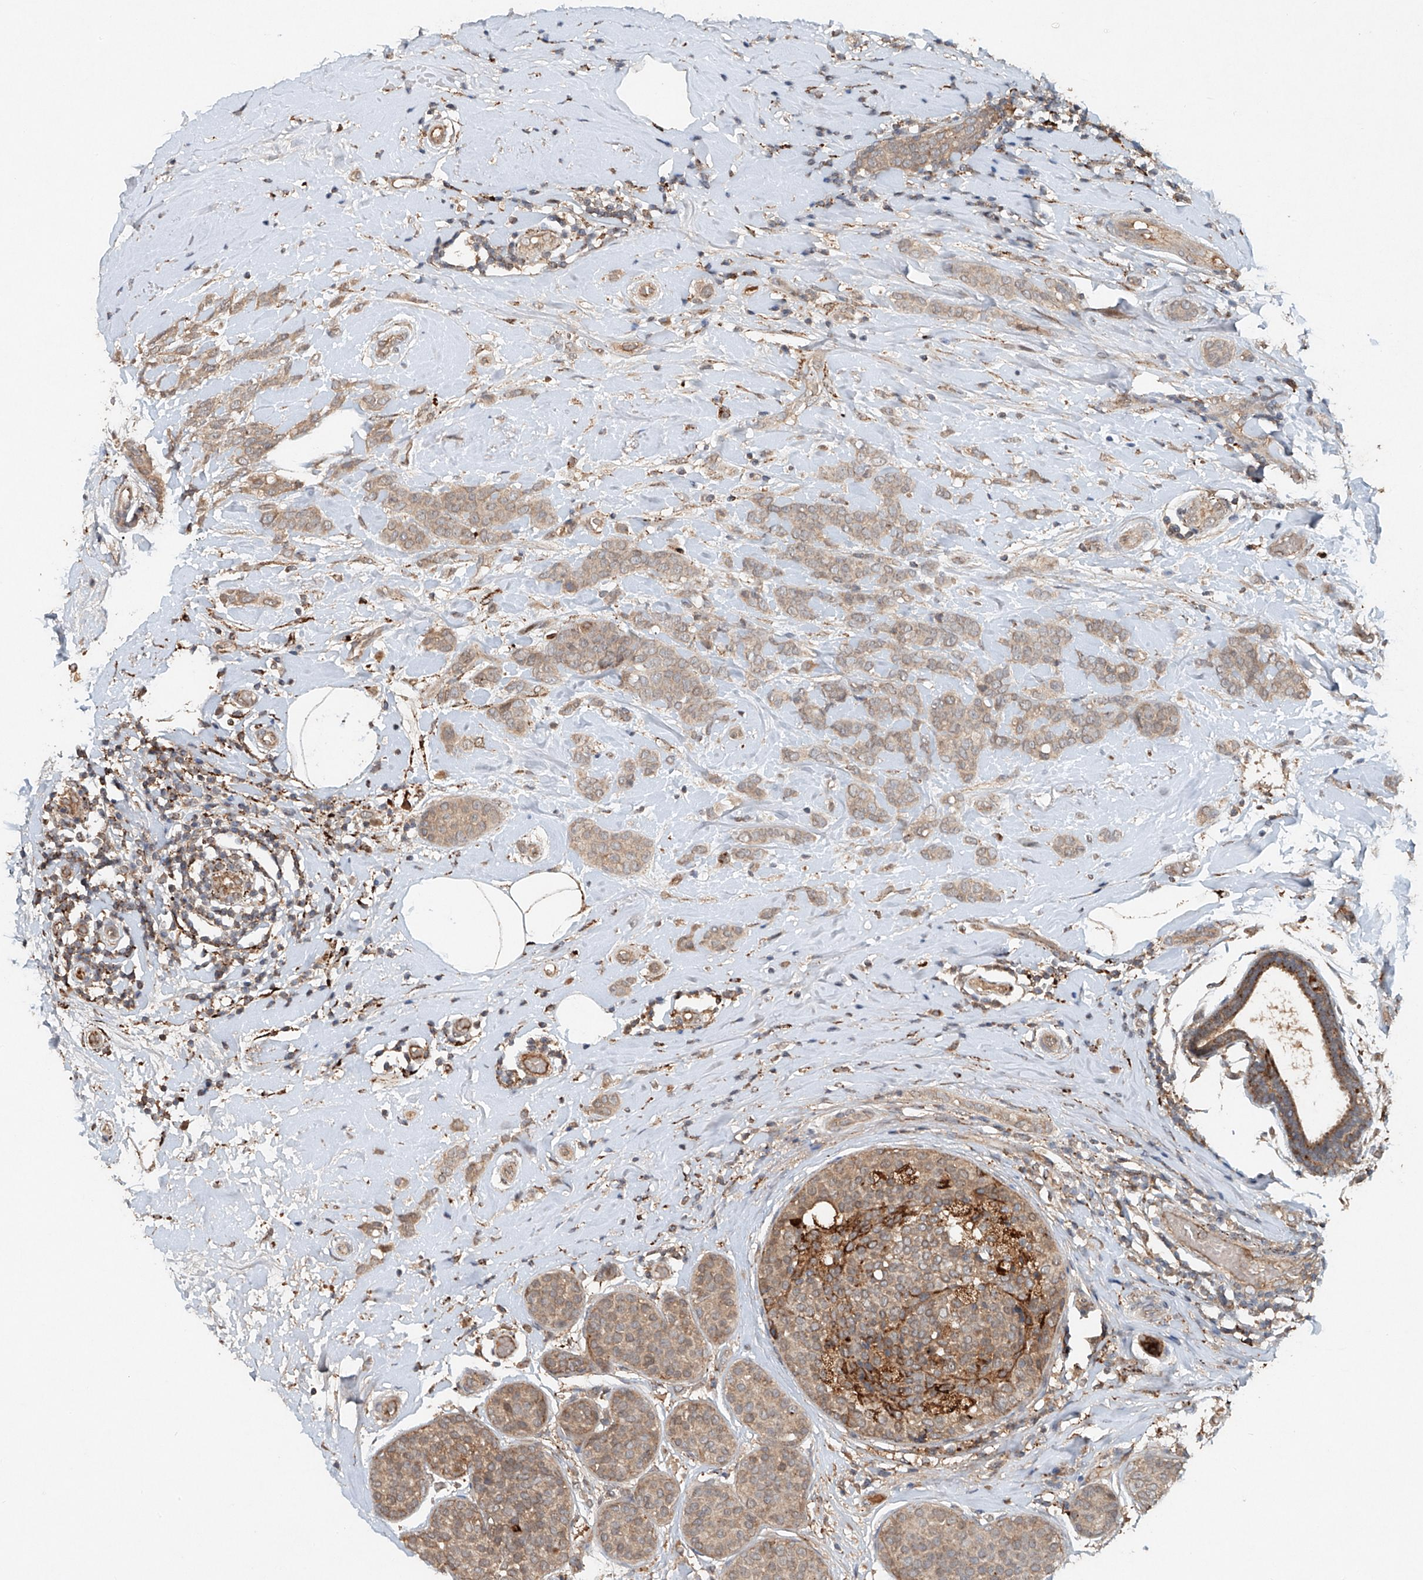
{"staining": {"intensity": "weak", "quantity": ">75%", "location": "cytoplasmic/membranous"}, "tissue": "breast cancer", "cell_type": "Tumor cells", "image_type": "cancer", "snomed": [{"axis": "morphology", "description": "Lobular carcinoma, in situ"}, {"axis": "morphology", "description": "Lobular carcinoma"}, {"axis": "topography", "description": "Breast"}], "caption": "Immunohistochemistry (DAB) staining of breast cancer (lobular carcinoma in situ) demonstrates weak cytoplasmic/membranous protein staining in about >75% of tumor cells. (IHC, brightfield microscopy, high magnification).", "gene": "IER5", "patient": {"sex": "female", "age": 41}}